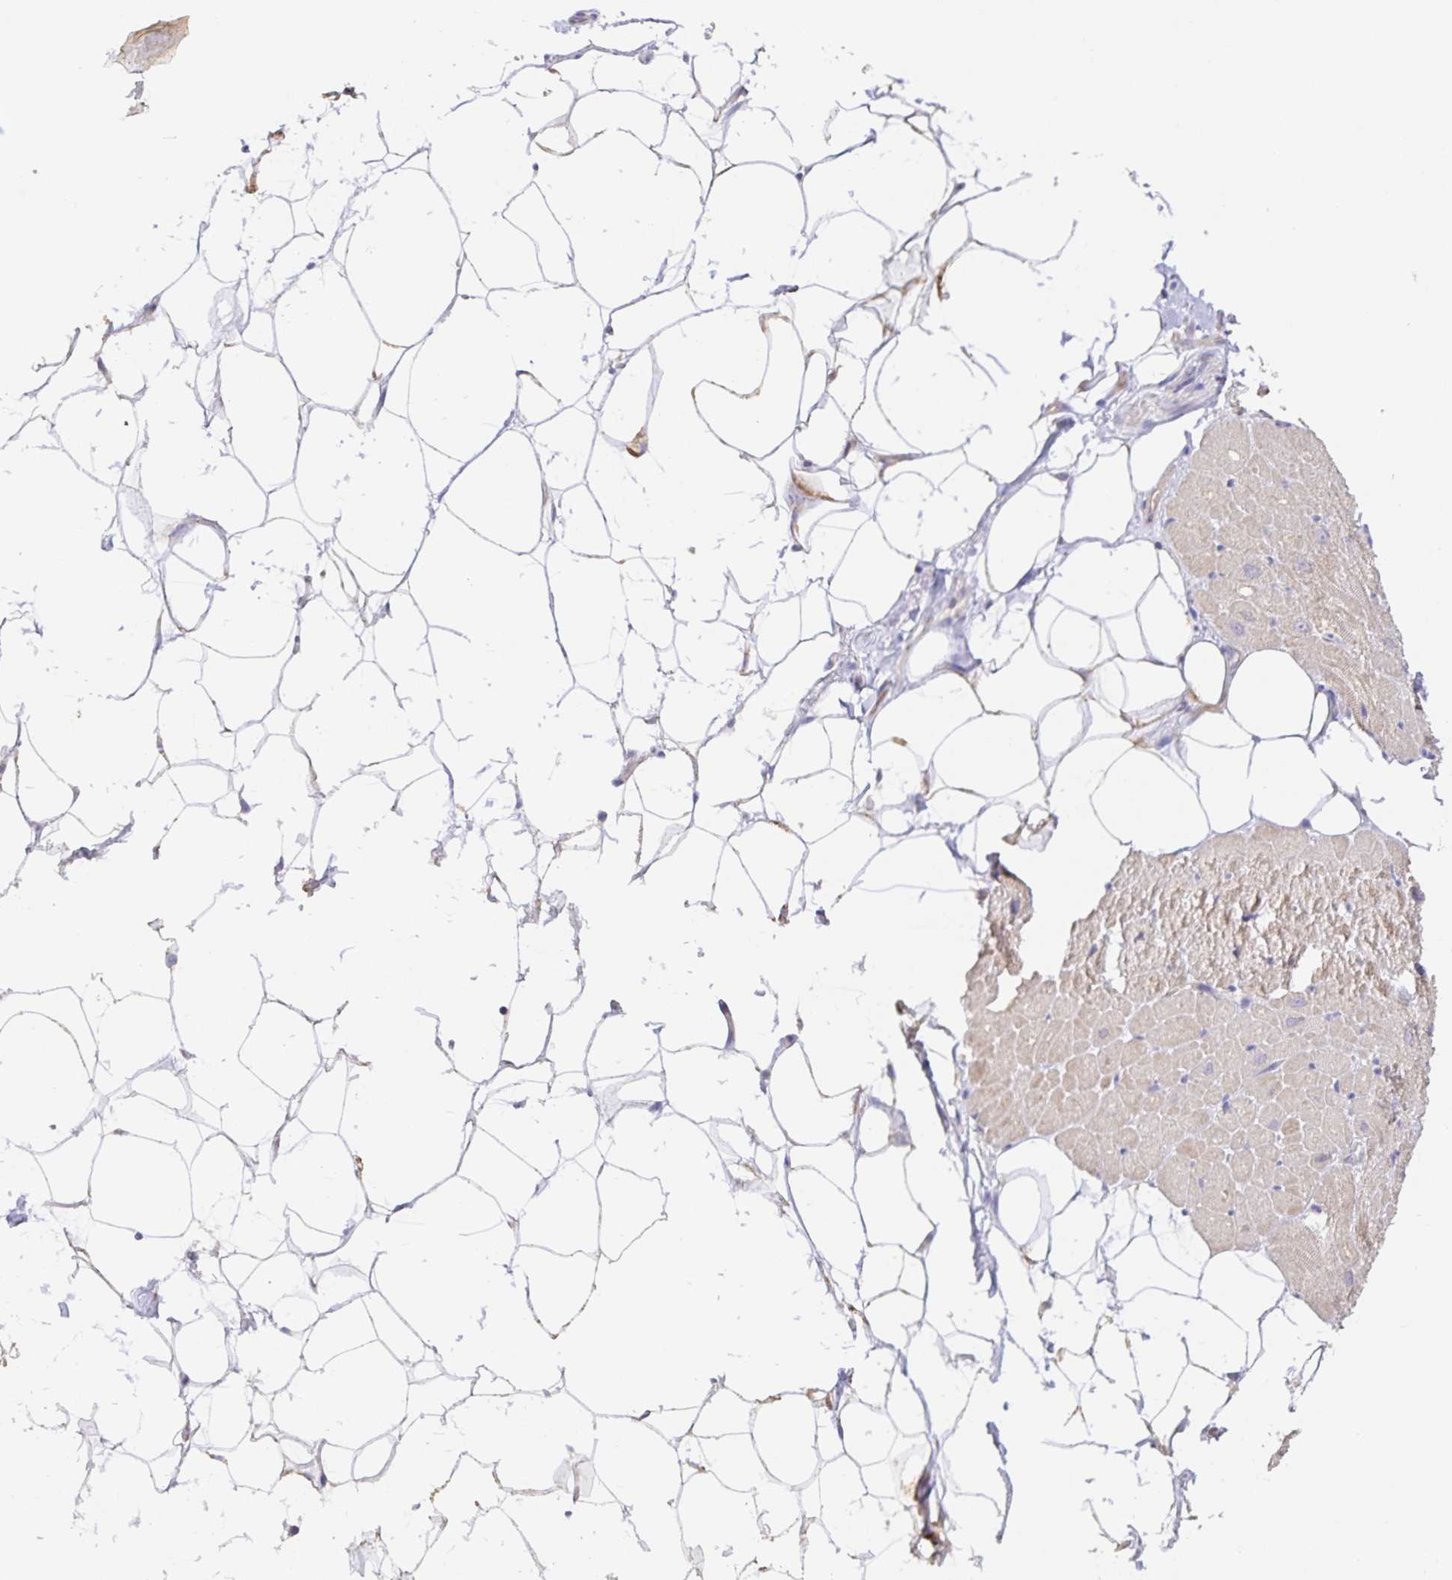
{"staining": {"intensity": "weak", "quantity": "<25%", "location": "cytoplasmic/membranous"}, "tissue": "heart muscle", "cell_type": "Cardiomyocytes", "image_type": "normal", "snomed": [{"axis": "morphology", "description": "Normal tissue, NOS"}, {"axis": "topography", "description": "Heart"}], "caption": "IHC of normal human heart muscle displays no staining in cardiomyocytes.", "gene": "ZDHHC11B", "patient": {"sex": "male", "age": 62}}